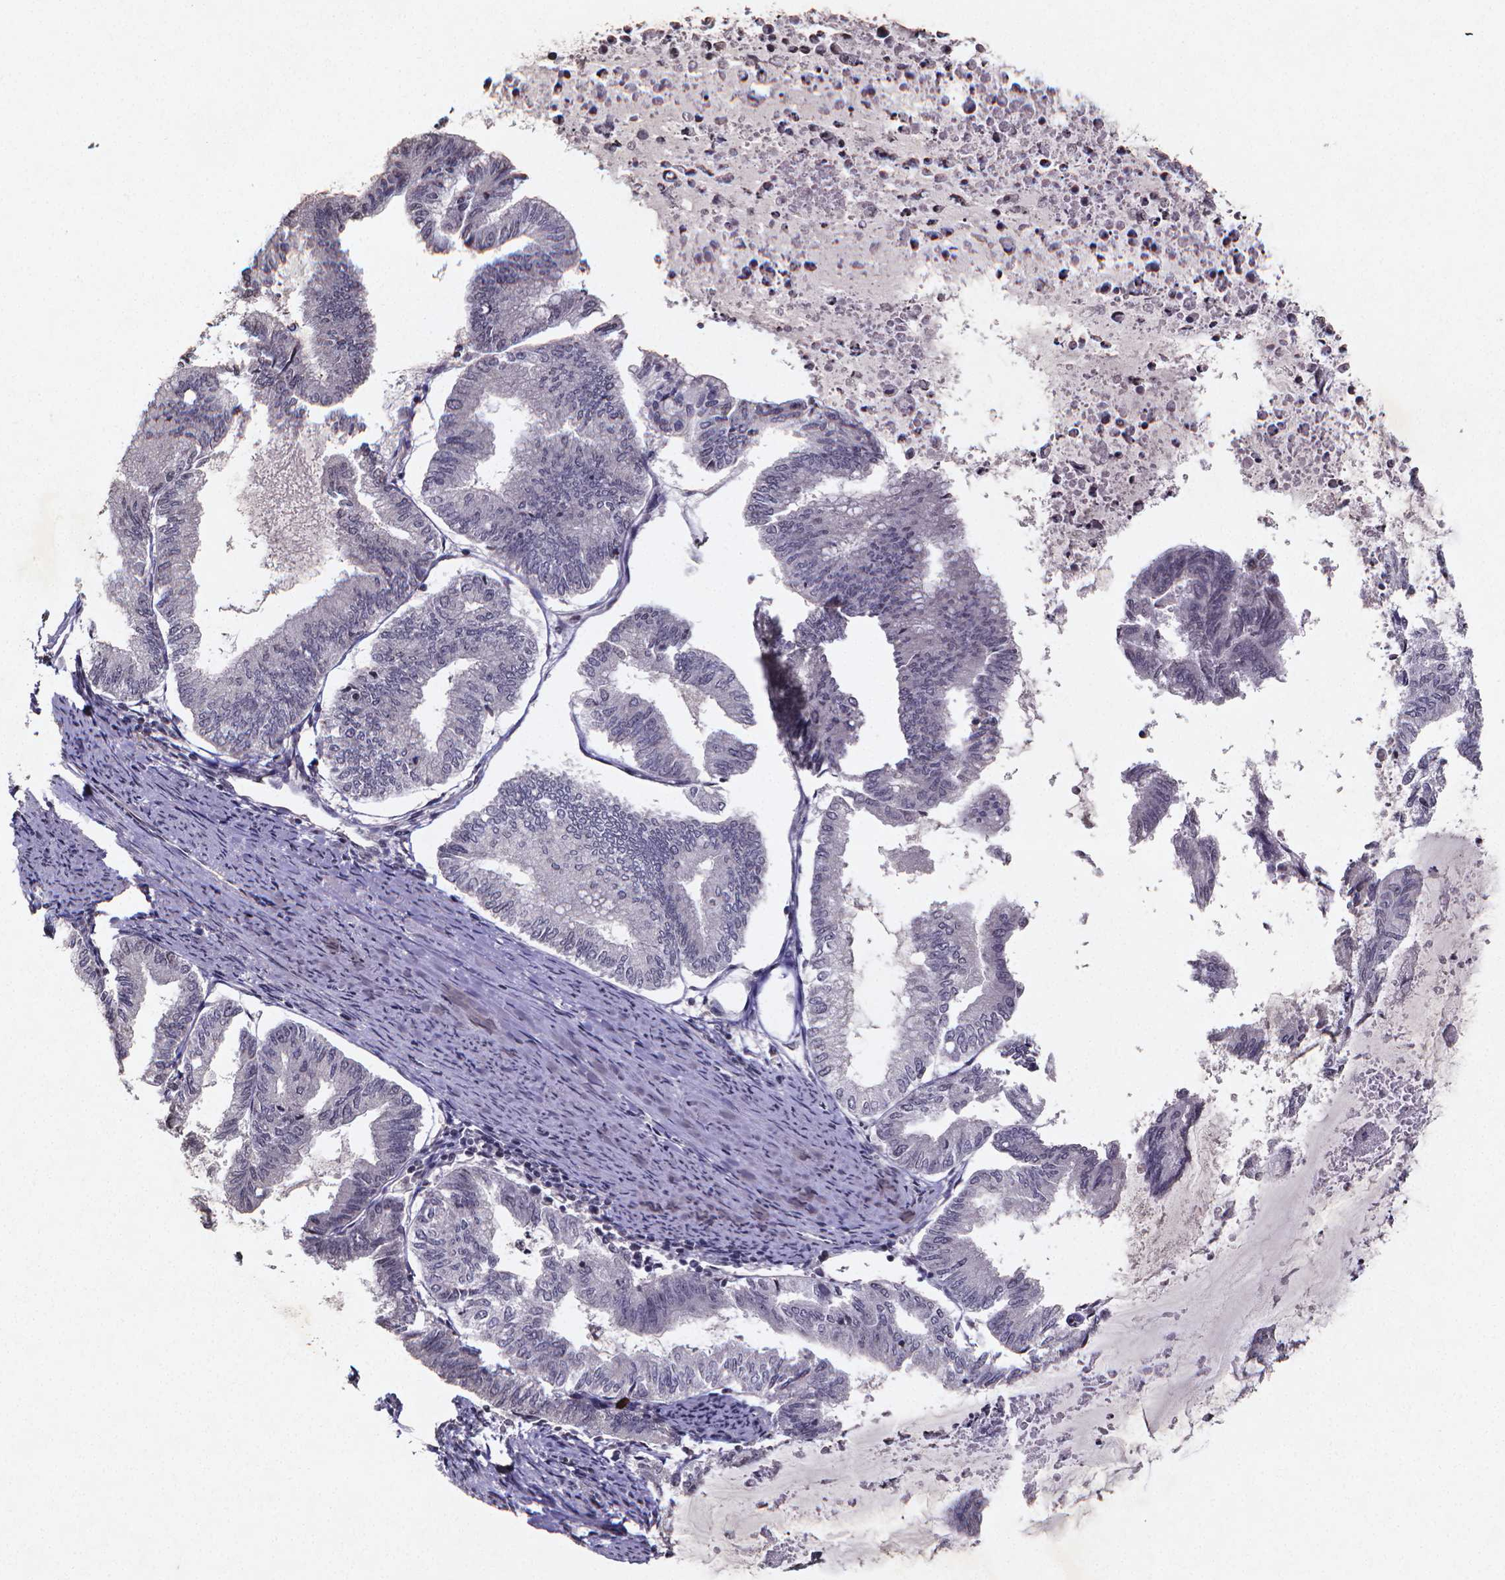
{"staining": {"intensity": "negative", "quantity": "none", "location": "none"}, "tissue": "endometrial cancer", "cell_type": "Tumor cells", "image_type": "cancer", "snomed": [{"axis": "morphology", "description": "Adenocarcinoma, NOS"}, {"axis": "topography", "description": "Endometrium"}], "caption": "DAB immunohistochemical staining of human adenocarcinoma (endometrial) demonstrates no significant staining in tumor cells.", "gene": "TP73", "patient": {"sex": "female", "age": 79}}